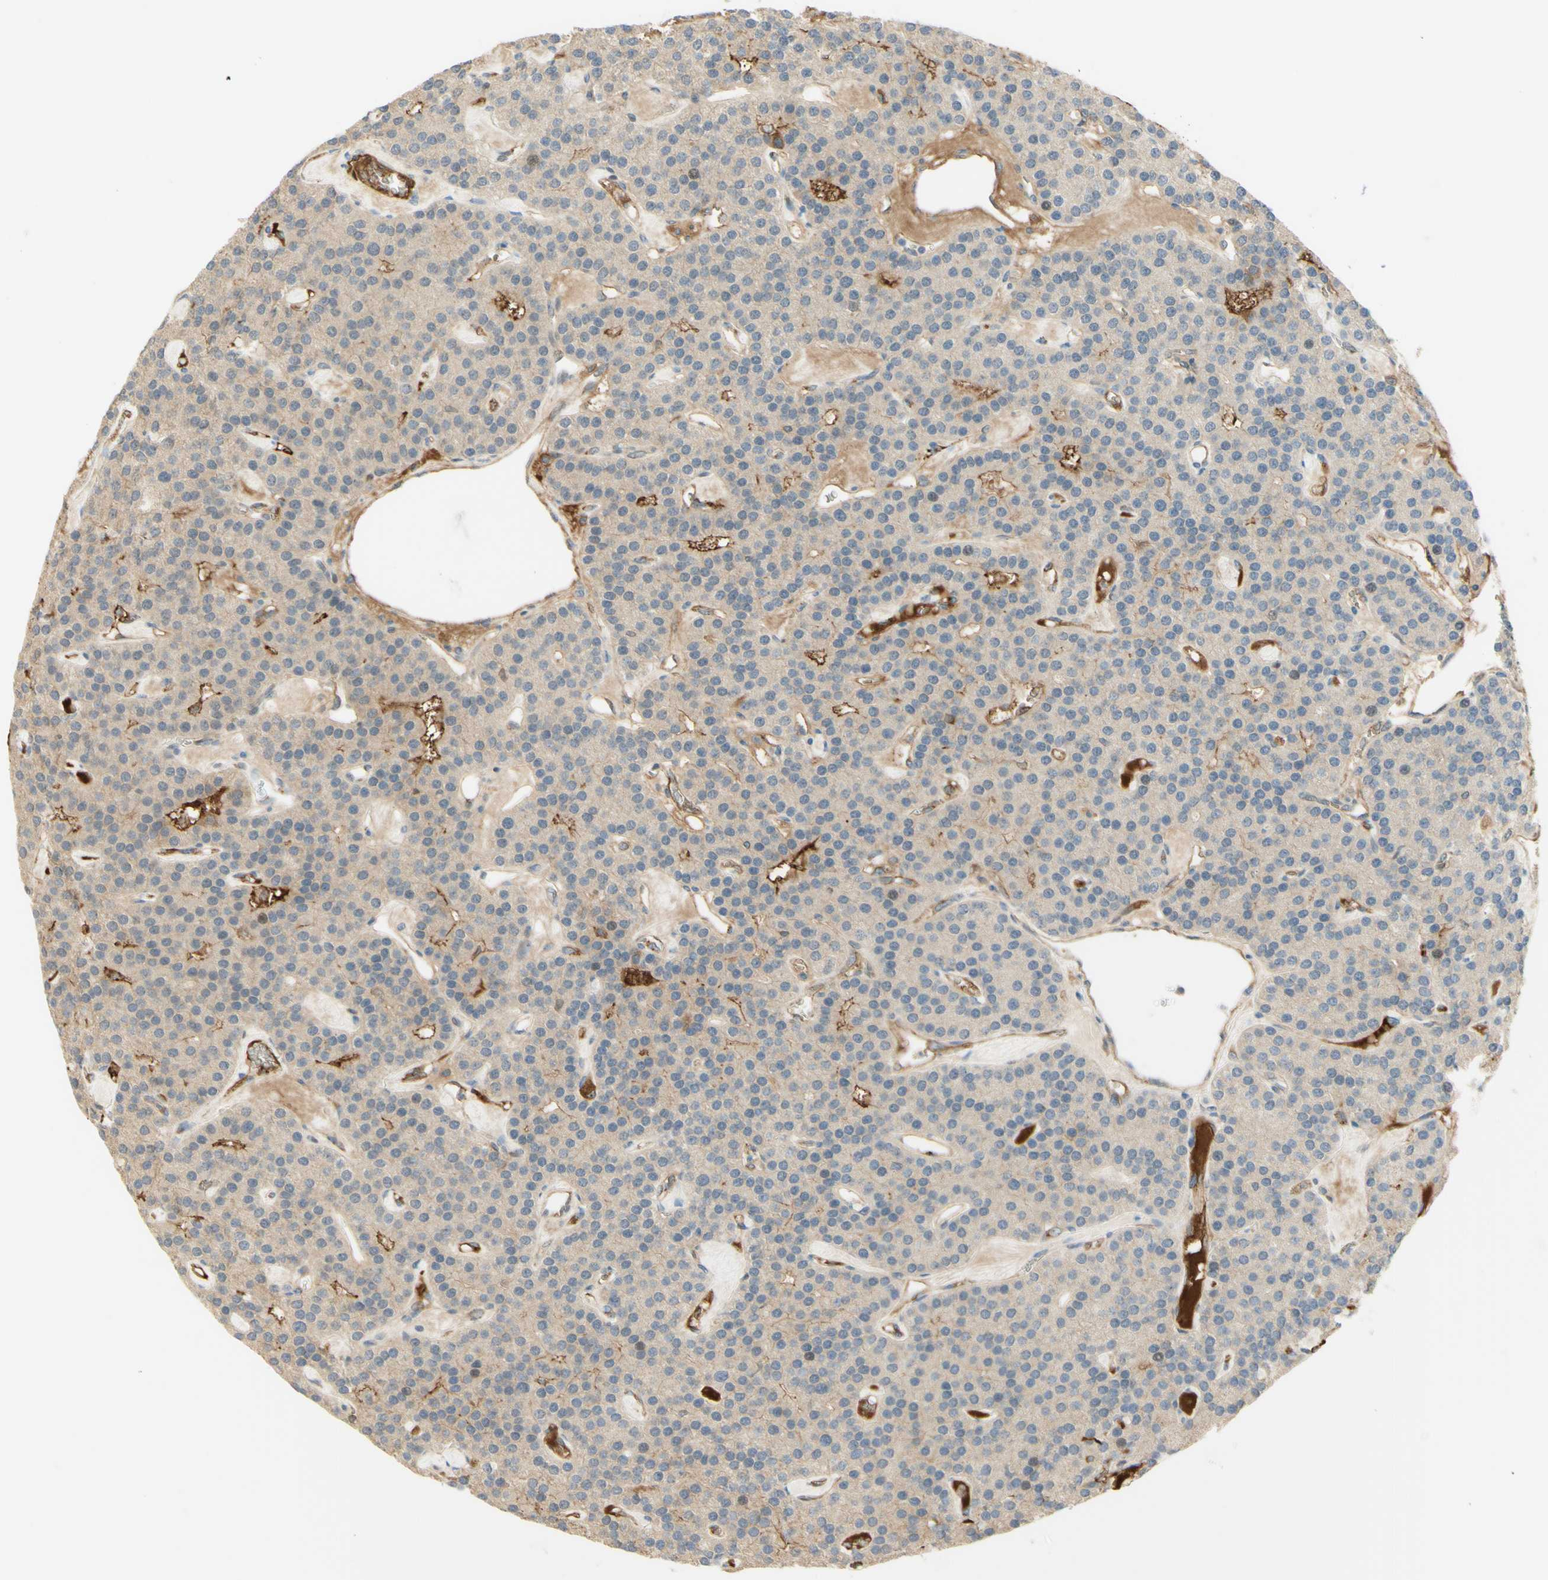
{"staining": {"intensity": "weak", "quantity": "<25%", "location": "cytoplasmic/membranous,nuclear"}, "tissue": "parathyroid gland", "cell_type": "Glandular cells", "image_type": "normal", "snomed": [{"axis": "morphology", "description": "Normal tissue, NOS"}, {"axis": "morphology", "description": "Adenoma, NOS"}, {"axis": "topography", "description": "Parathyroid gland"}], "caption": "DAB (3,3'-diaminobenzidine) immunohistochemical staining of unremarkable parathyroid gland reveals no significant expression in glandular cells. (Brightfield microscopy of DAB (3,3'-diaminobenzidine) IHC at high magnification).", "gene": "ANGPT2", "patient": {"sex": "female", "age": 86}}